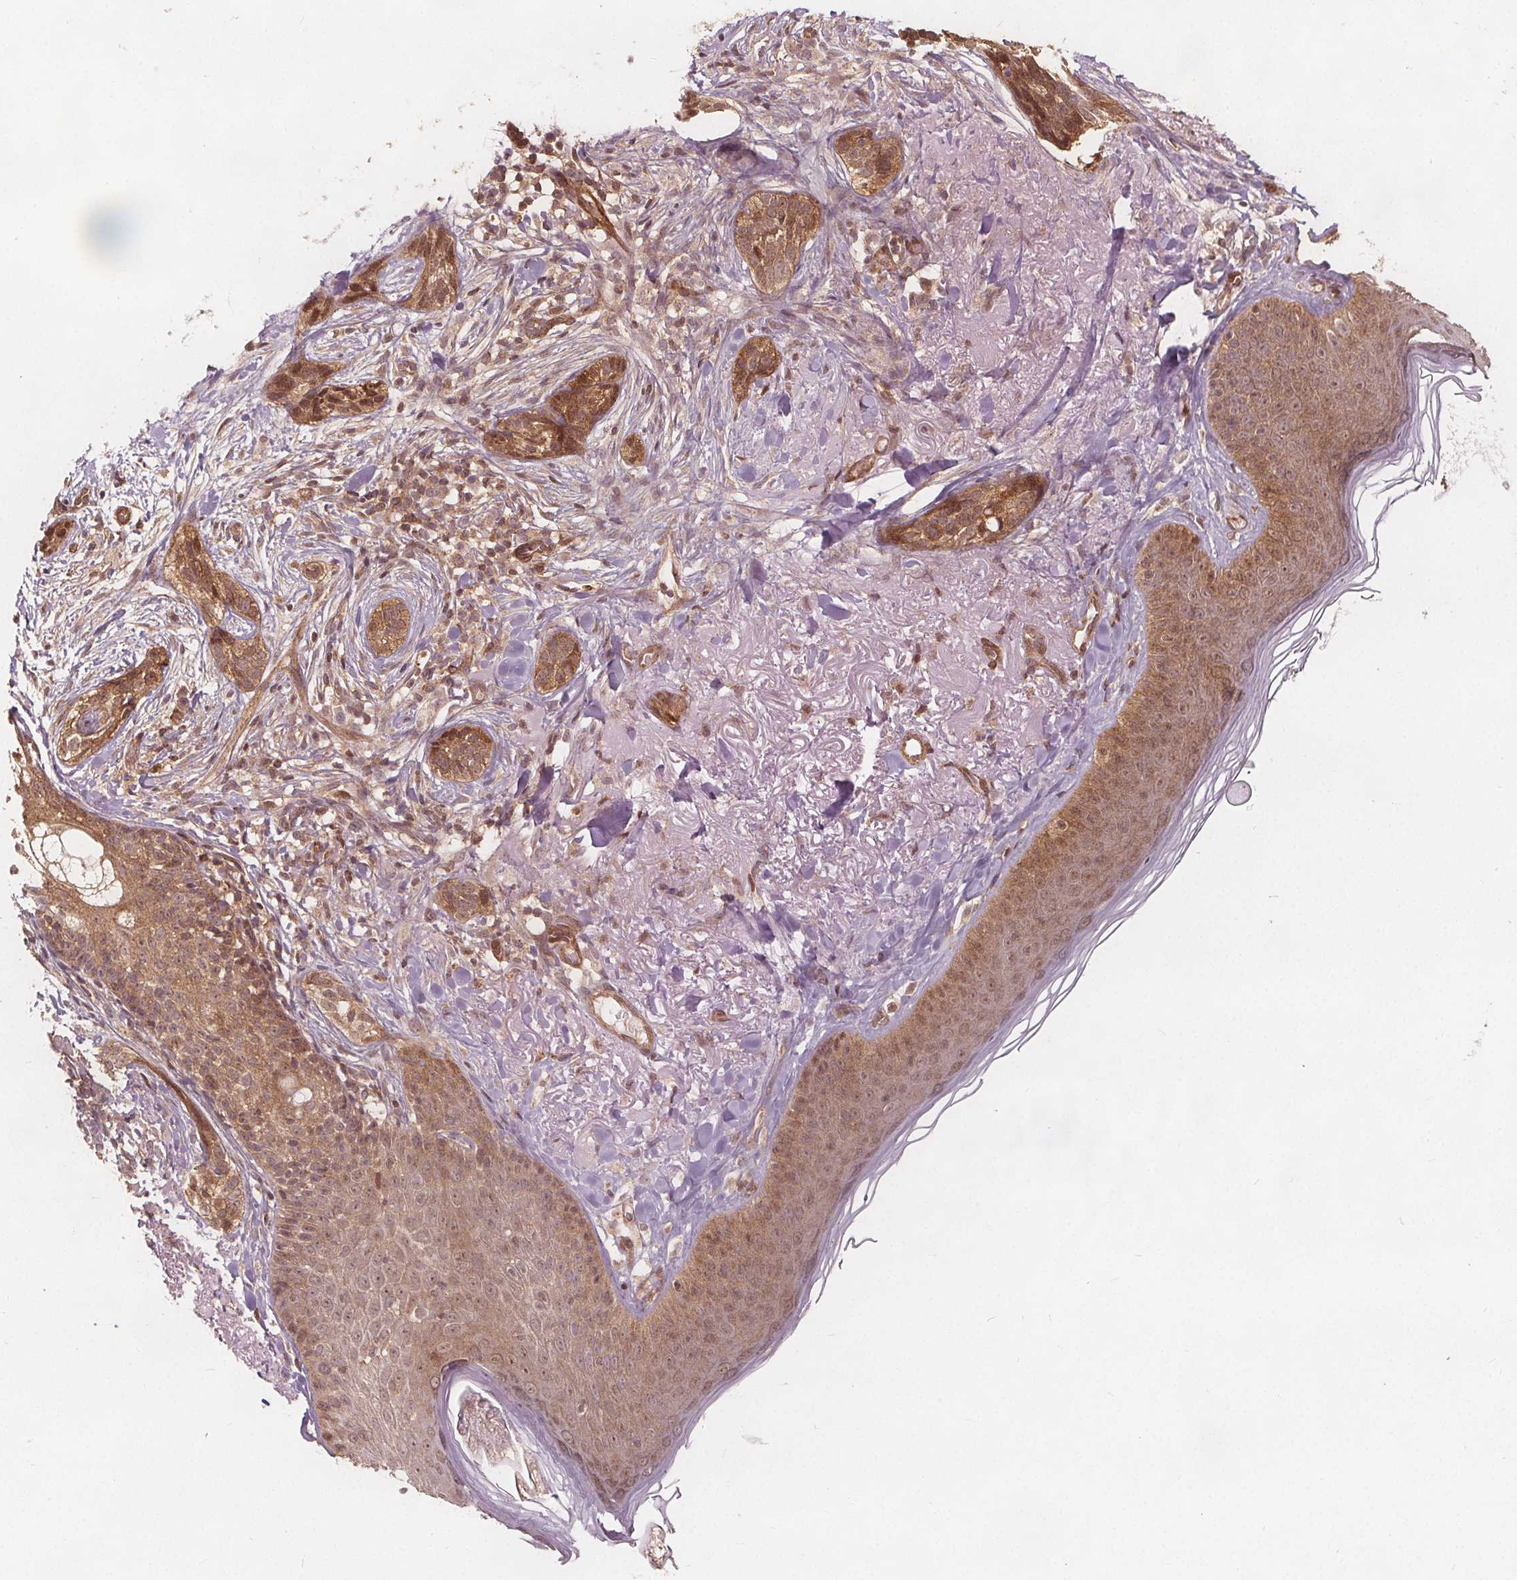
{"staining": {"intensity": "moderate", "quantity": ">75%", "location": "cytoplasmic/membranous,nuclear"}, "tissue": "skin cancer", "cell_type": "Tumor cells", "image_type": "cancer", "snomed": [{"axis": "morphology", "description": "Basal cell carcinoma"}, {"axis": "morphology", "description": "BCC, high aggressive"}, {"axis": "topography", "description": "Skin"}], "caption": "Tumor cells demonstrate medium levels of moderate cytoplasmic/membranous and nuclear expression in about >75% of cells in human skin bcc,  high aggressive.", "gene": "PPP1CB", "patient": {"sex": "female", "age": 86}}